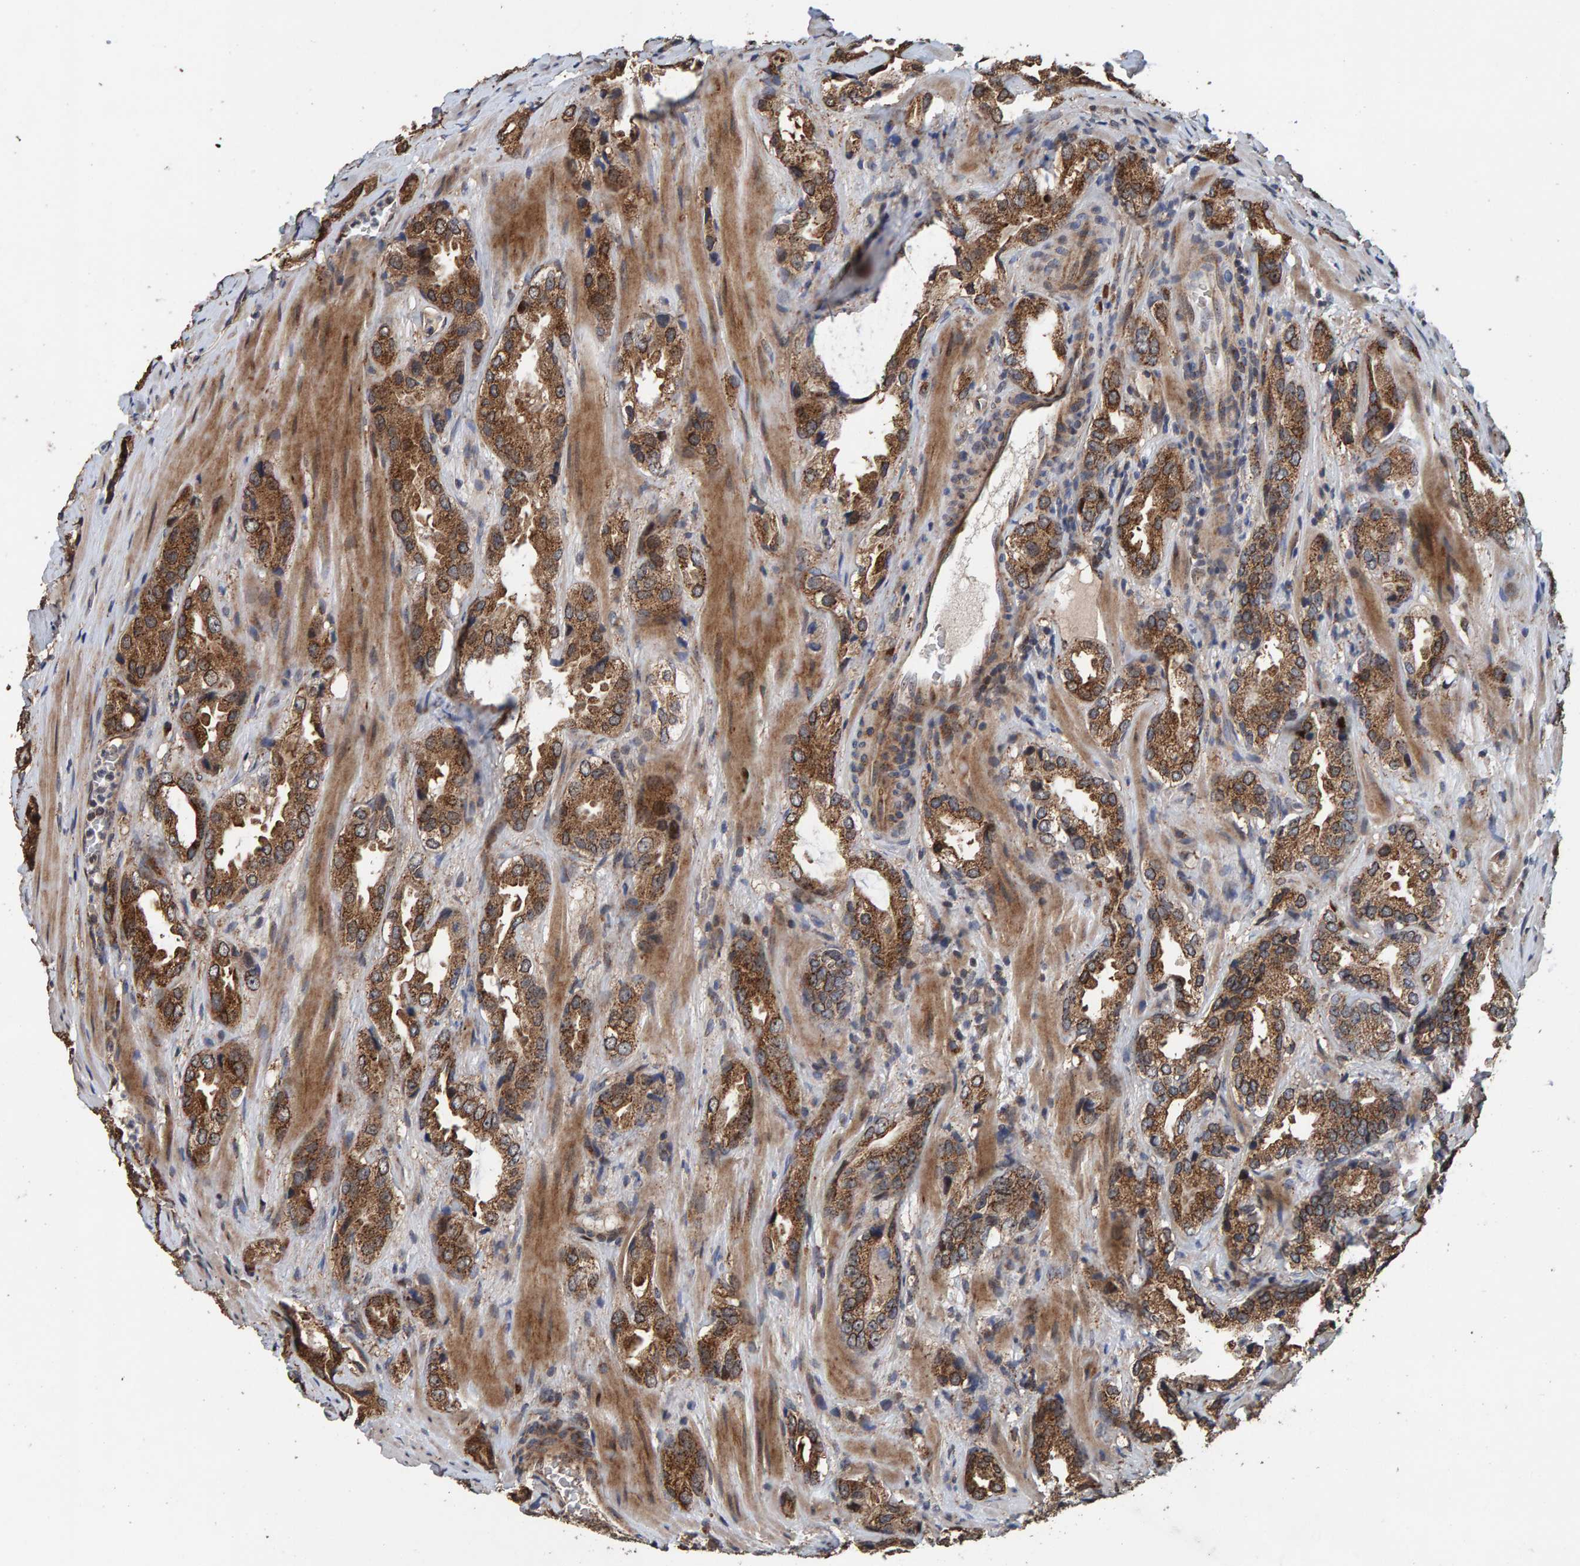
{"staining": {"intensity": "moderate", "quantity": ">75%", "location": "cytoplasmic/membranous"}, "tissue": "prostate cancer", "cell_type": "Tumor cells", "image_type": "cancer", "snomed": [{"axis": "morphology", "description": "Adenocarcinoma, High grade"}, {"axis": "topography", "description": "Prostate"}], "caption": "IHC (DAB (3,3'-diaminobenzidine)) staining of prostate cancer shows moderate cytoplasmic/membranous protein expression in about >75% of tumor cells.", "gene": "CCDC25", "patient": {"sex": "male", "age": 63}}